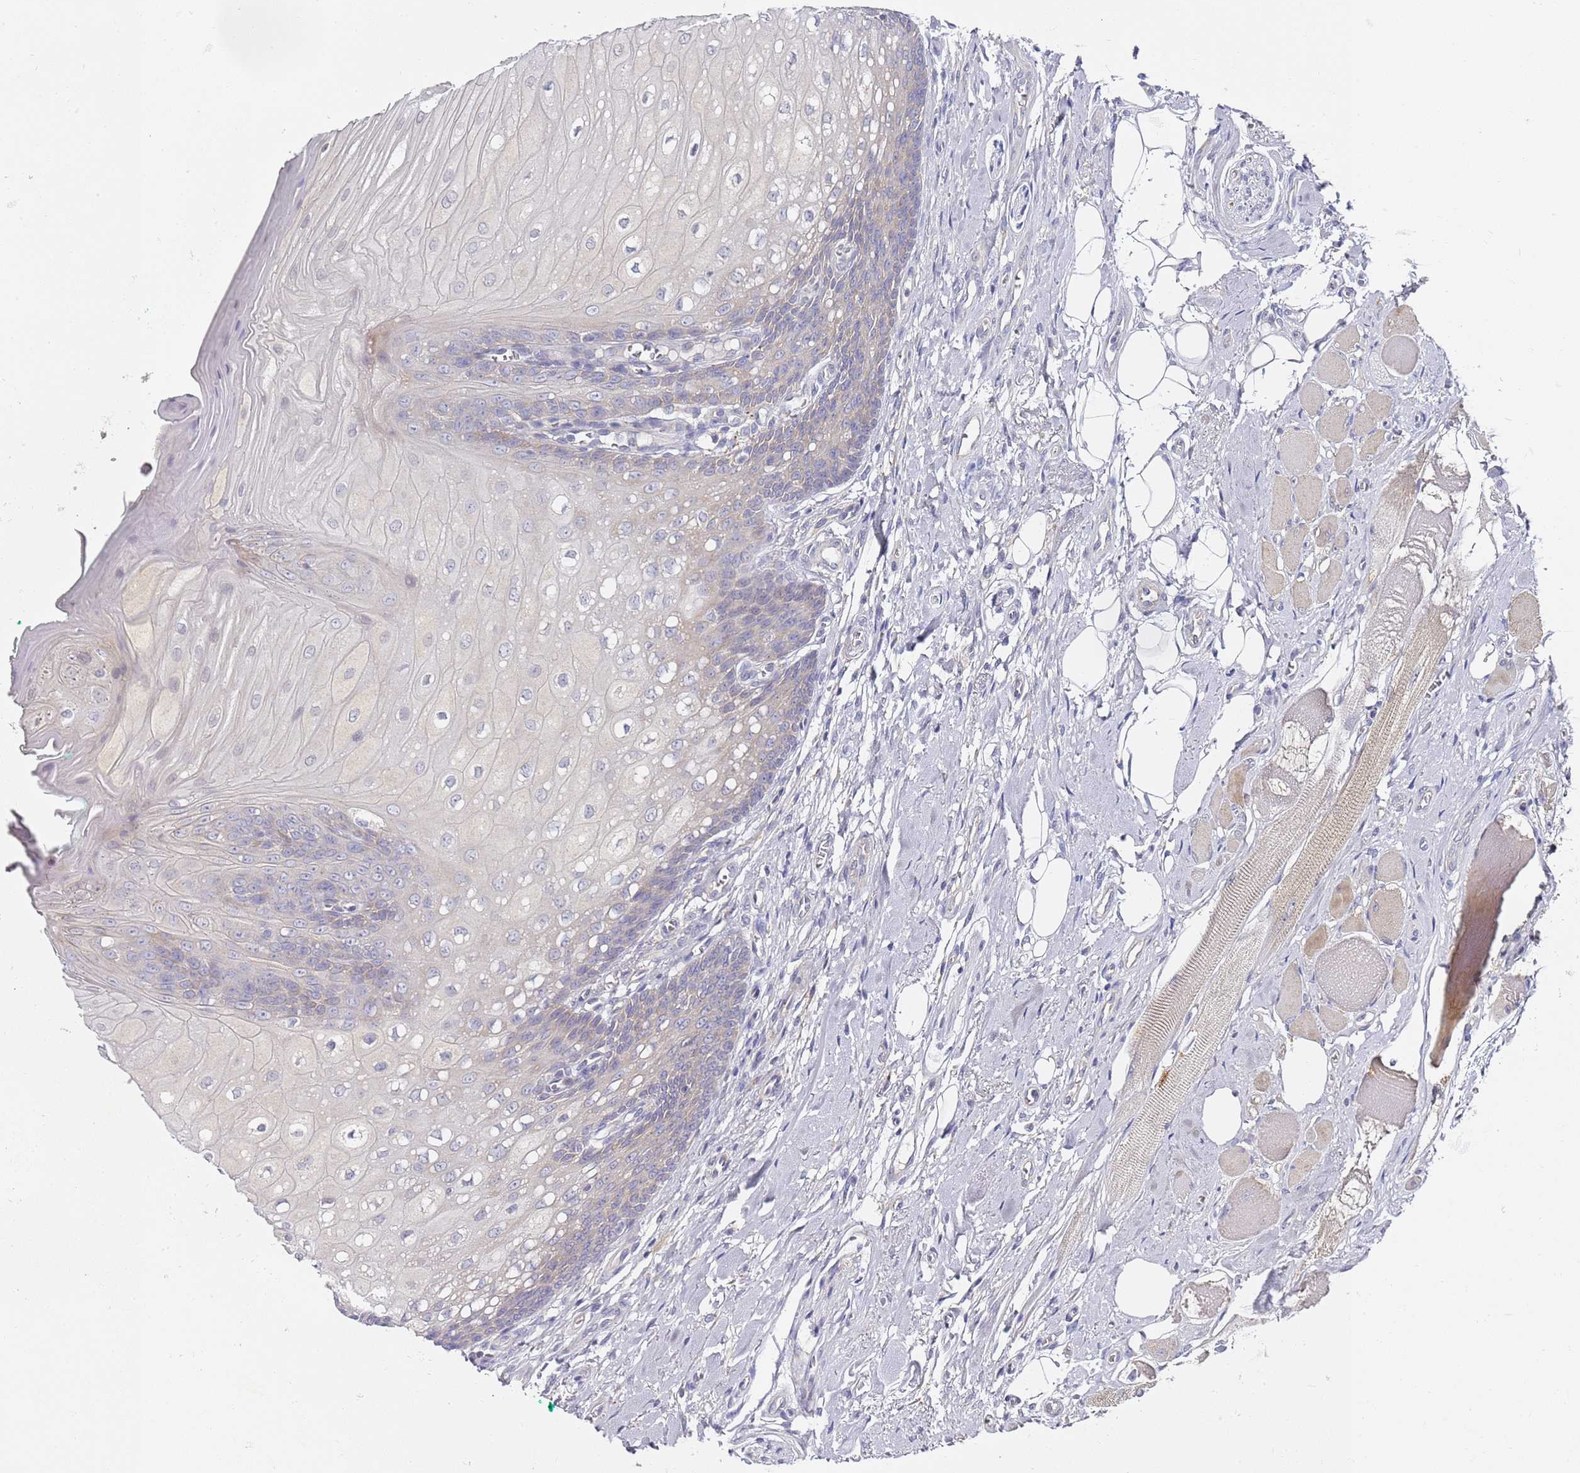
{"staining": {"intensity": "weak", "quantity": "<25%", "location": "cytoplasmic/membranous"}, "tissue": "oral mucosa", "cell_type": "Squamous epithelial cells", "image_type": "normal", "snomed": [{"axis": "morphology", "description": "Normal tissue, NOS"}, {"axis": "morphology", "description": "Squamous cell carcinoma, NOS"}, {"axis": "topography", "description": "Oral tissue"}, {"axis": "topography", "description": "Tounge, NOS"}, {"axis": "topography", "description": "Head-Neck"}], "caption": "Human oral mucosa stained for a protein using IHC shows no positivity in squamous epithelial cells.", "gene": "NPEPPS", "patient": {"sex": "male", "age": 79}}